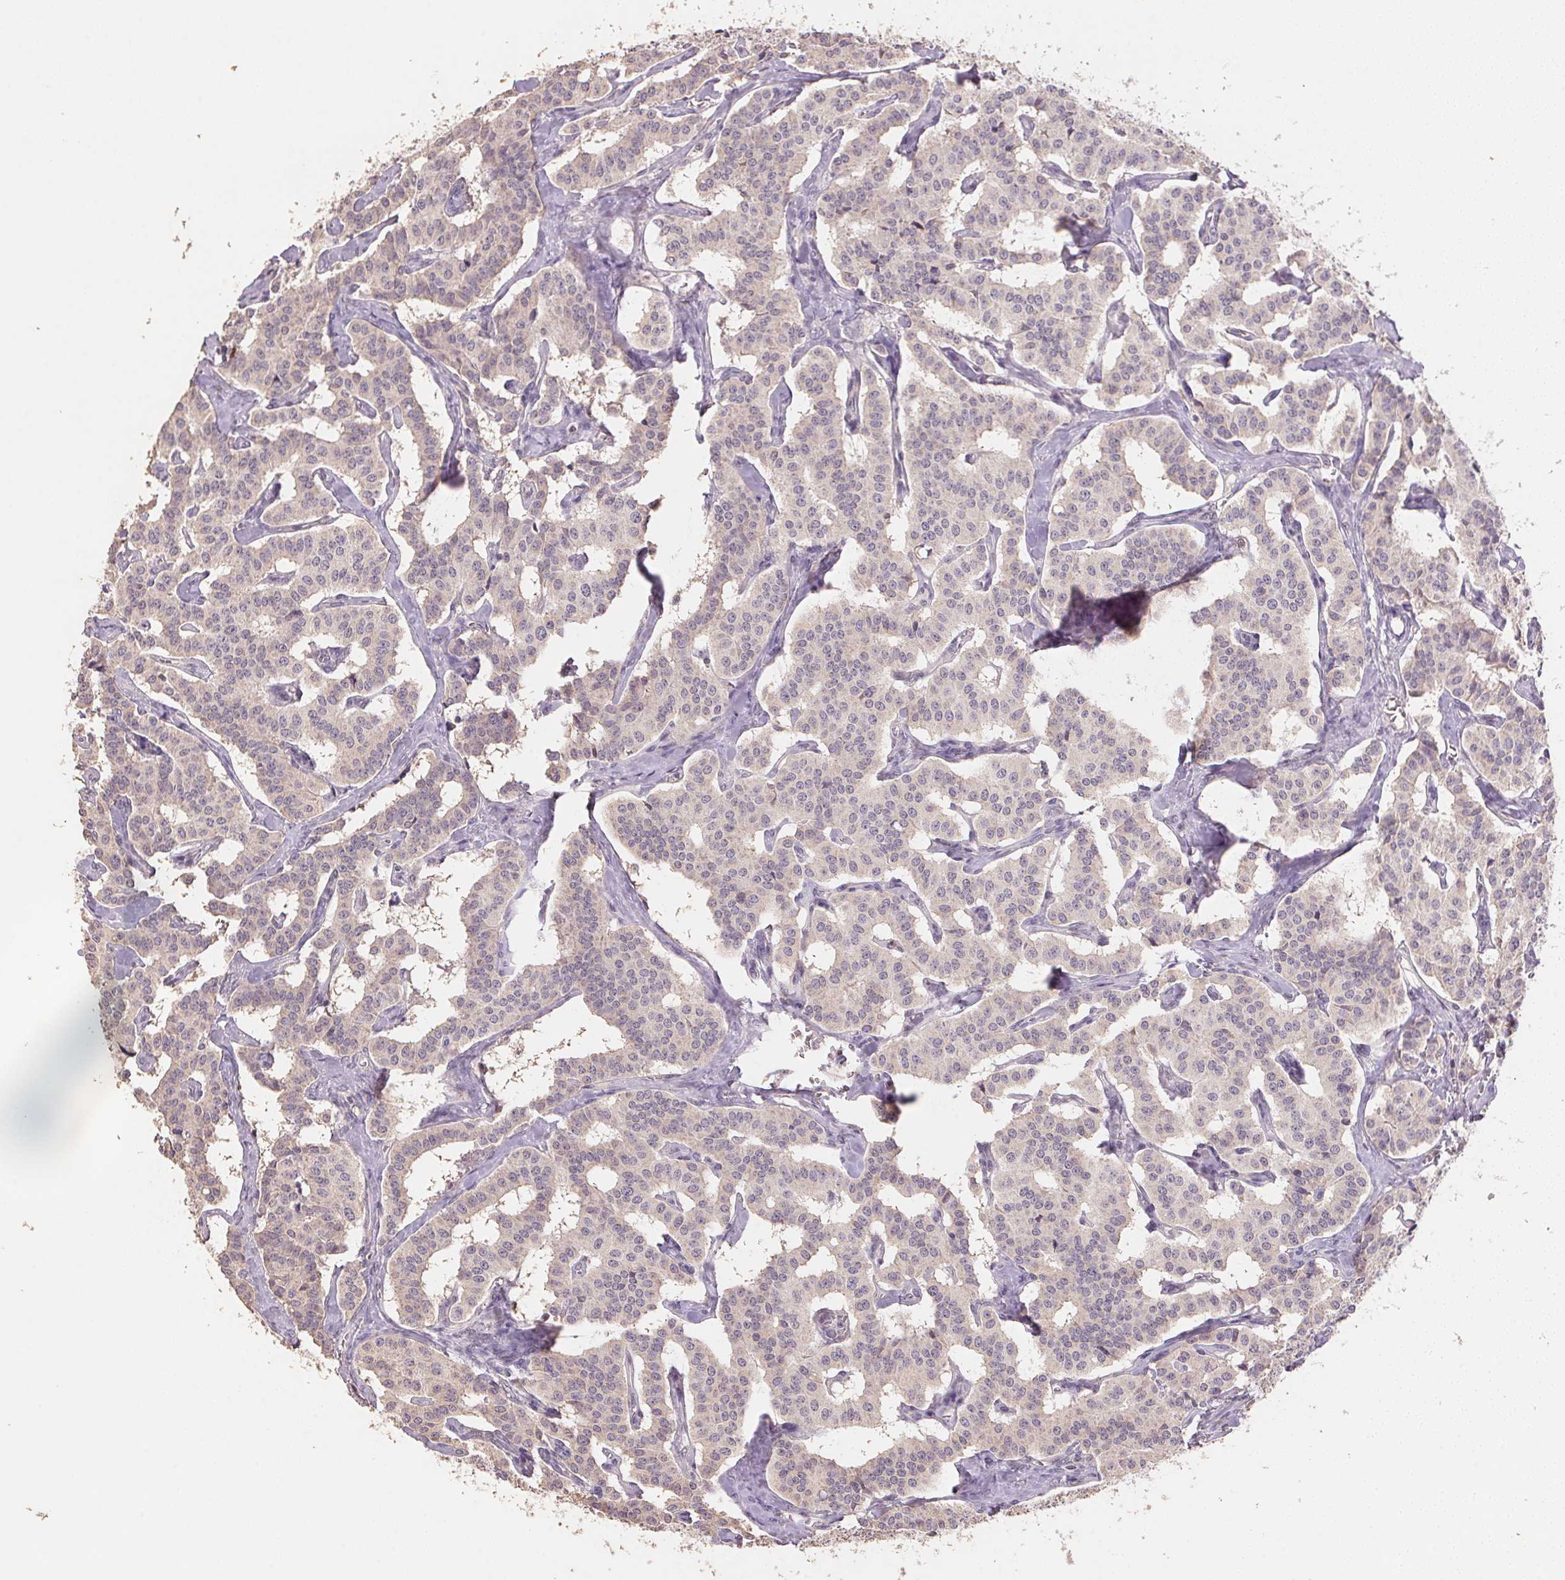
{"staining": {"intensity": "weak", "quantity": "<25%", "location": "cytoplasmic/membranous"}, "tissue": "carcinoid", "cell_type": "Tumor cells", "image_type": "cancer", "snomed": [{"axis": "morphology", "description": "Carcinoid, malignant, NOS"}, {"axis": "topography", "description": "Lung"}], "caption": "Human carcinoid (malignant) stained for a protein using IHC reveals no staining in tumor cells.", "gene": "CENPF", "patient": {"sex": "female", "age": 46}}